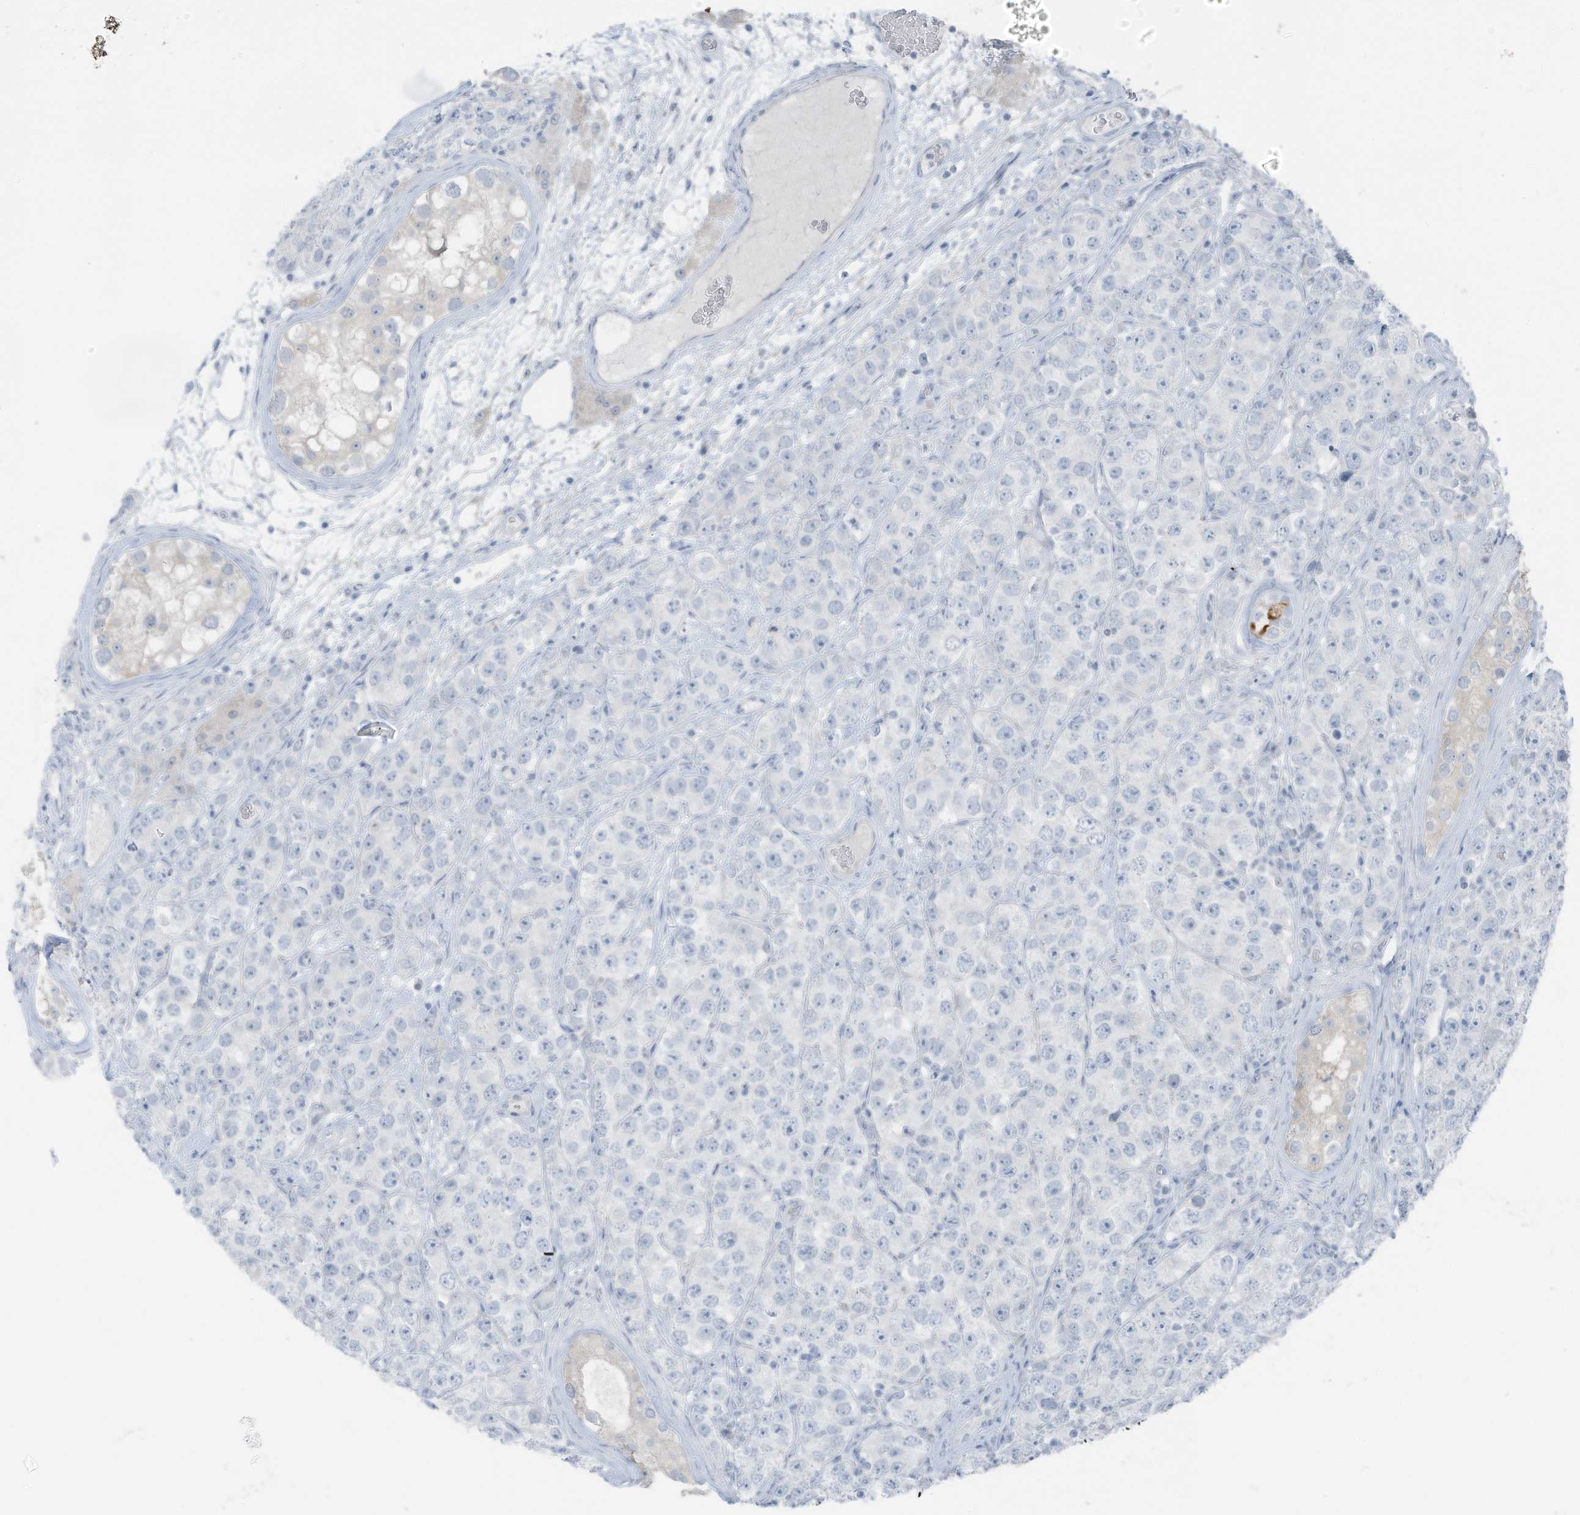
{"staining": {"intensity": "negative", "quantity": "none", "location": "none"}, "tissue": "testis cancer", "cell_type": "Tumor cells", "image_type": "cancer", "snomed": [{"axis": "morphology", "description": "Seminoma, NOS"}, {"axis": "topography", "description": "Testis"}], "caption": "High power microscopy image of an IHC image of testis seminoma, revealing no significant staining in tumor cells. Brightfield microscopy of immunohistochemistry (IHC) stained with DAB (3,3'-diaminobenzidine) (brown) and hematoxylin (blue), captured at high magnification.", "gene": "SLC25A43", "patient": {"sex": "male", "age": 28}}